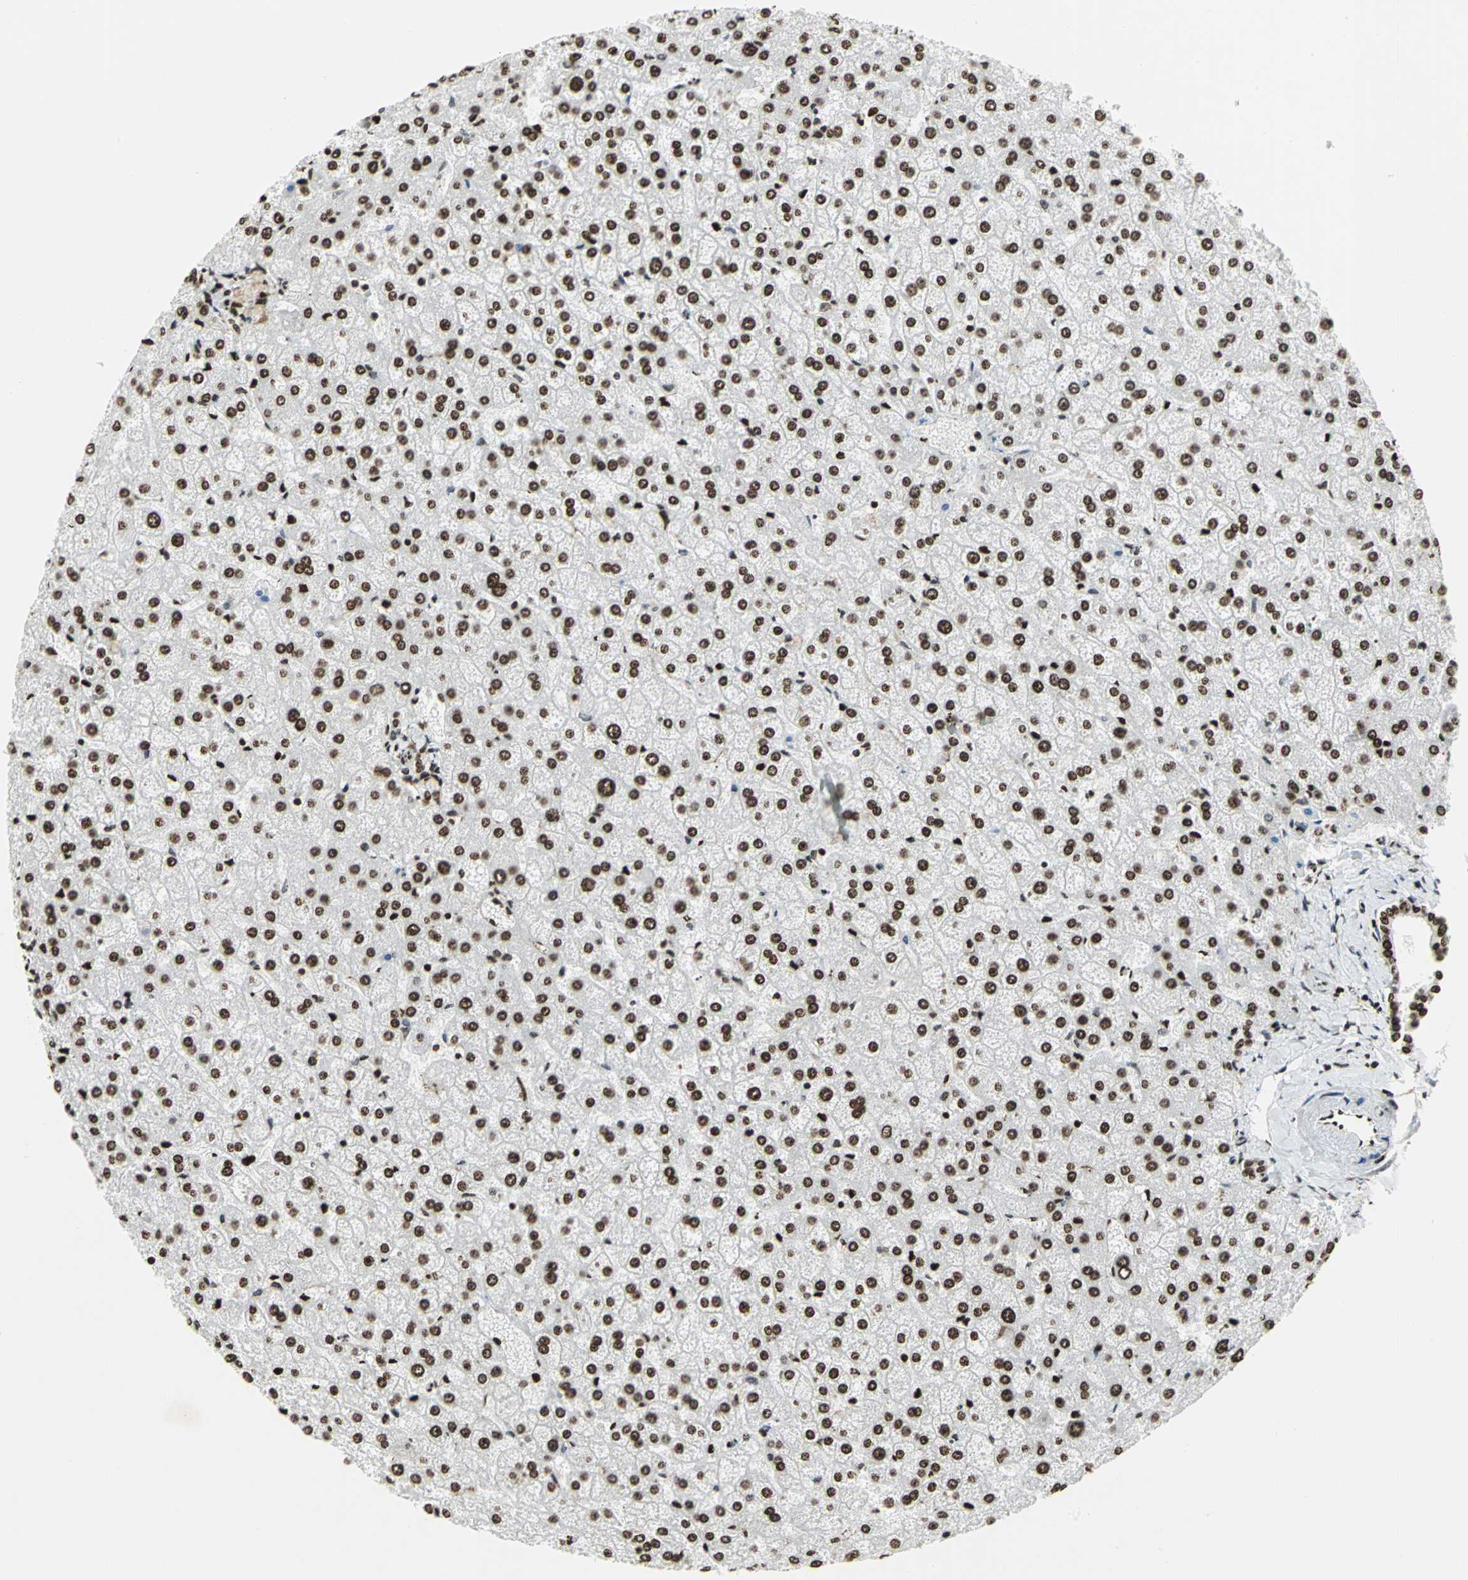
{"staining": {"intensity": "strong", "quantity": ">75%", "location": "nuclear"}, "tissue": "liver", "cell_type": "Cholangiocytes", "image_type": "normal", "snomed": [{"axis": "morphology", "description": "Normal tissue, NOS"}, {"axis": "topography", "description": "Liver"}], "caption": "Protein expression analysis of unremarkable liver demonstrates strong nuclear expression in about >75% of cholangiocytes. (DAB (3,3'-diaminobenzidine) IHC with brightfield microscopy, high magnification).", "gene": "HMGB1", "patient": {"sex": "female", "age": 32}}